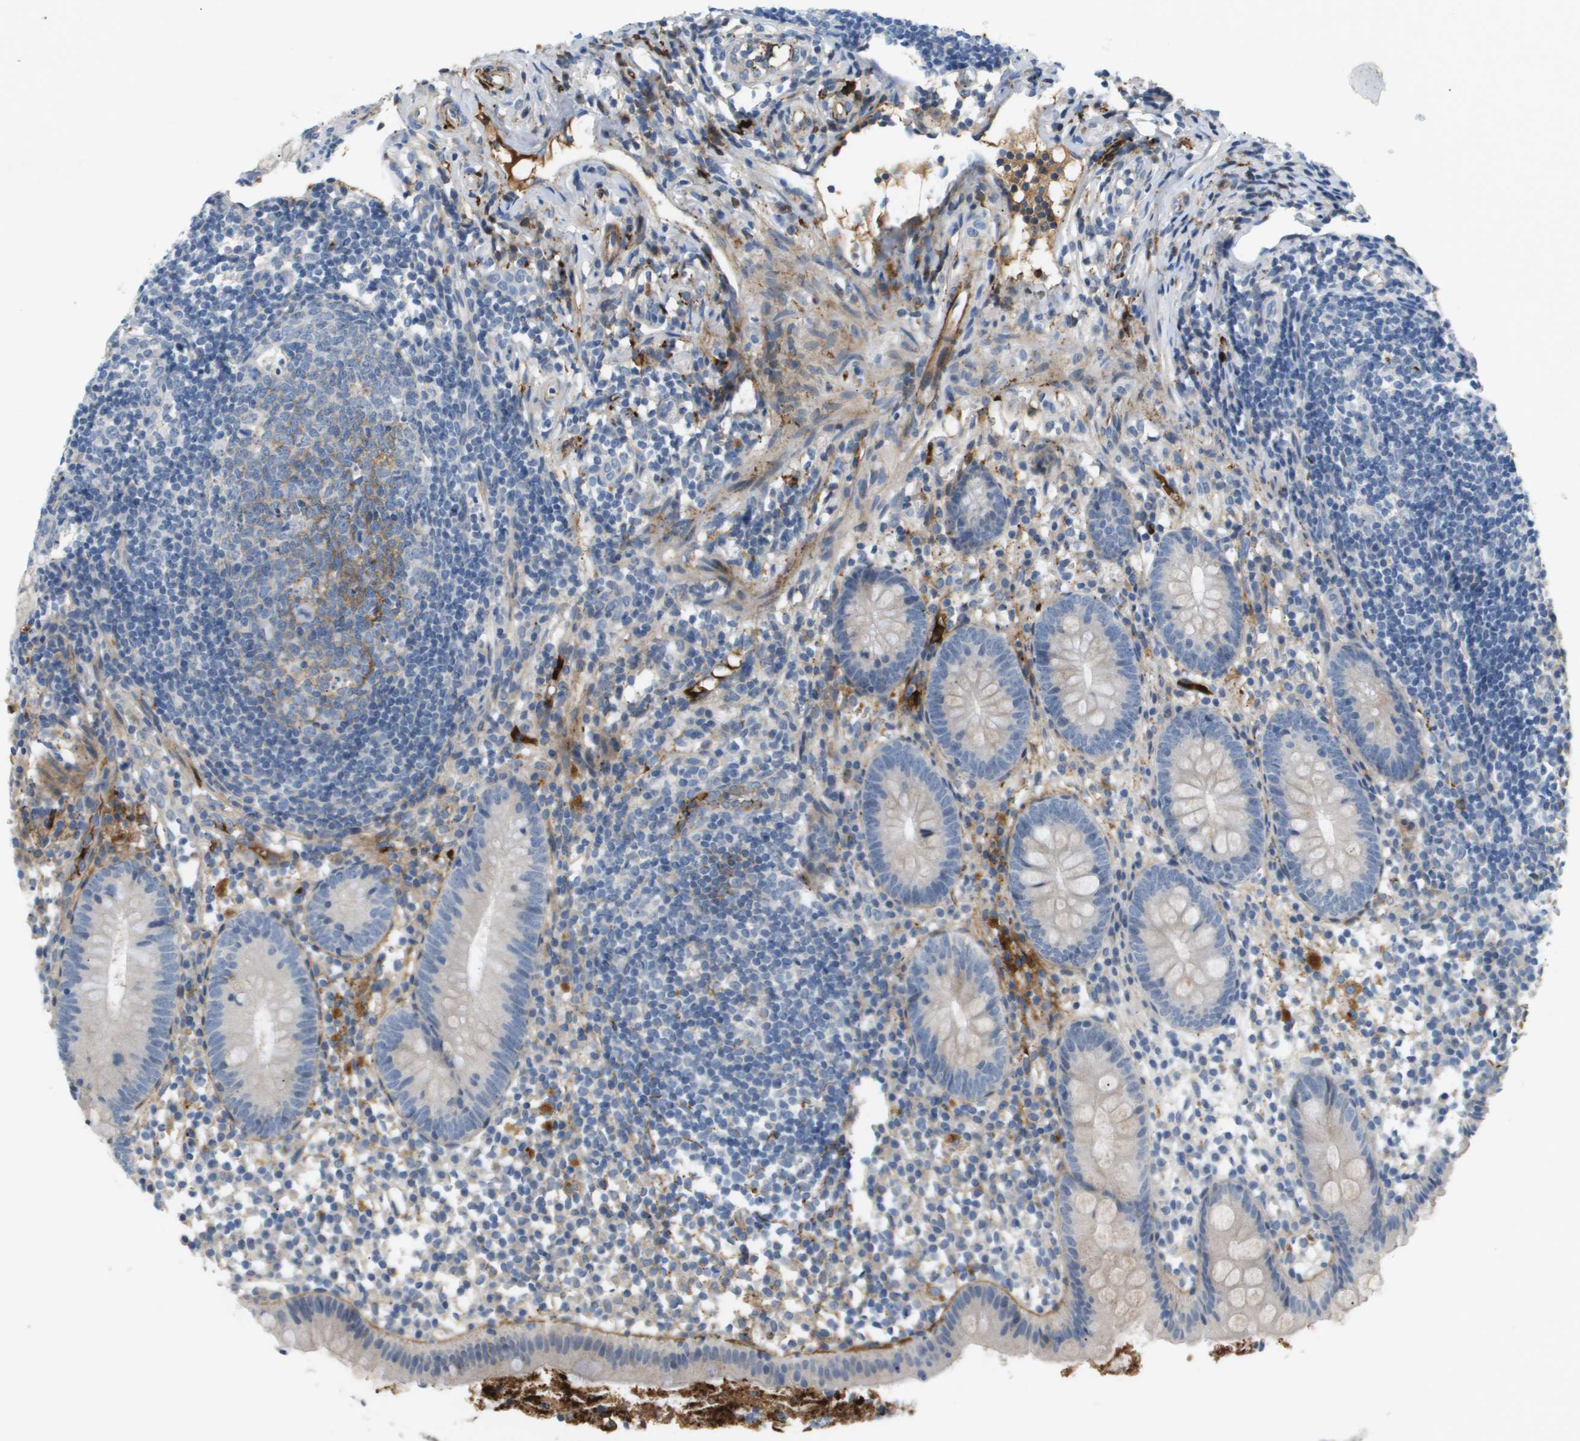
{"staining": {"intensity": "negative", "quantity": "none", "location": "none"}, "tissue": "appendix", "cell_type": "Glandular cells", "image_type": "normal", "snomed": [{"axis": "morphology", "description": "Normal tissue, NOS"}, {"axis": "topography", "description": "Appendix"}], "caption": "Glandular cells are negative for protein expression in unremarkable human appendix.", "gene": "VTN", "patient": {"sex": "female", "age": 20}}